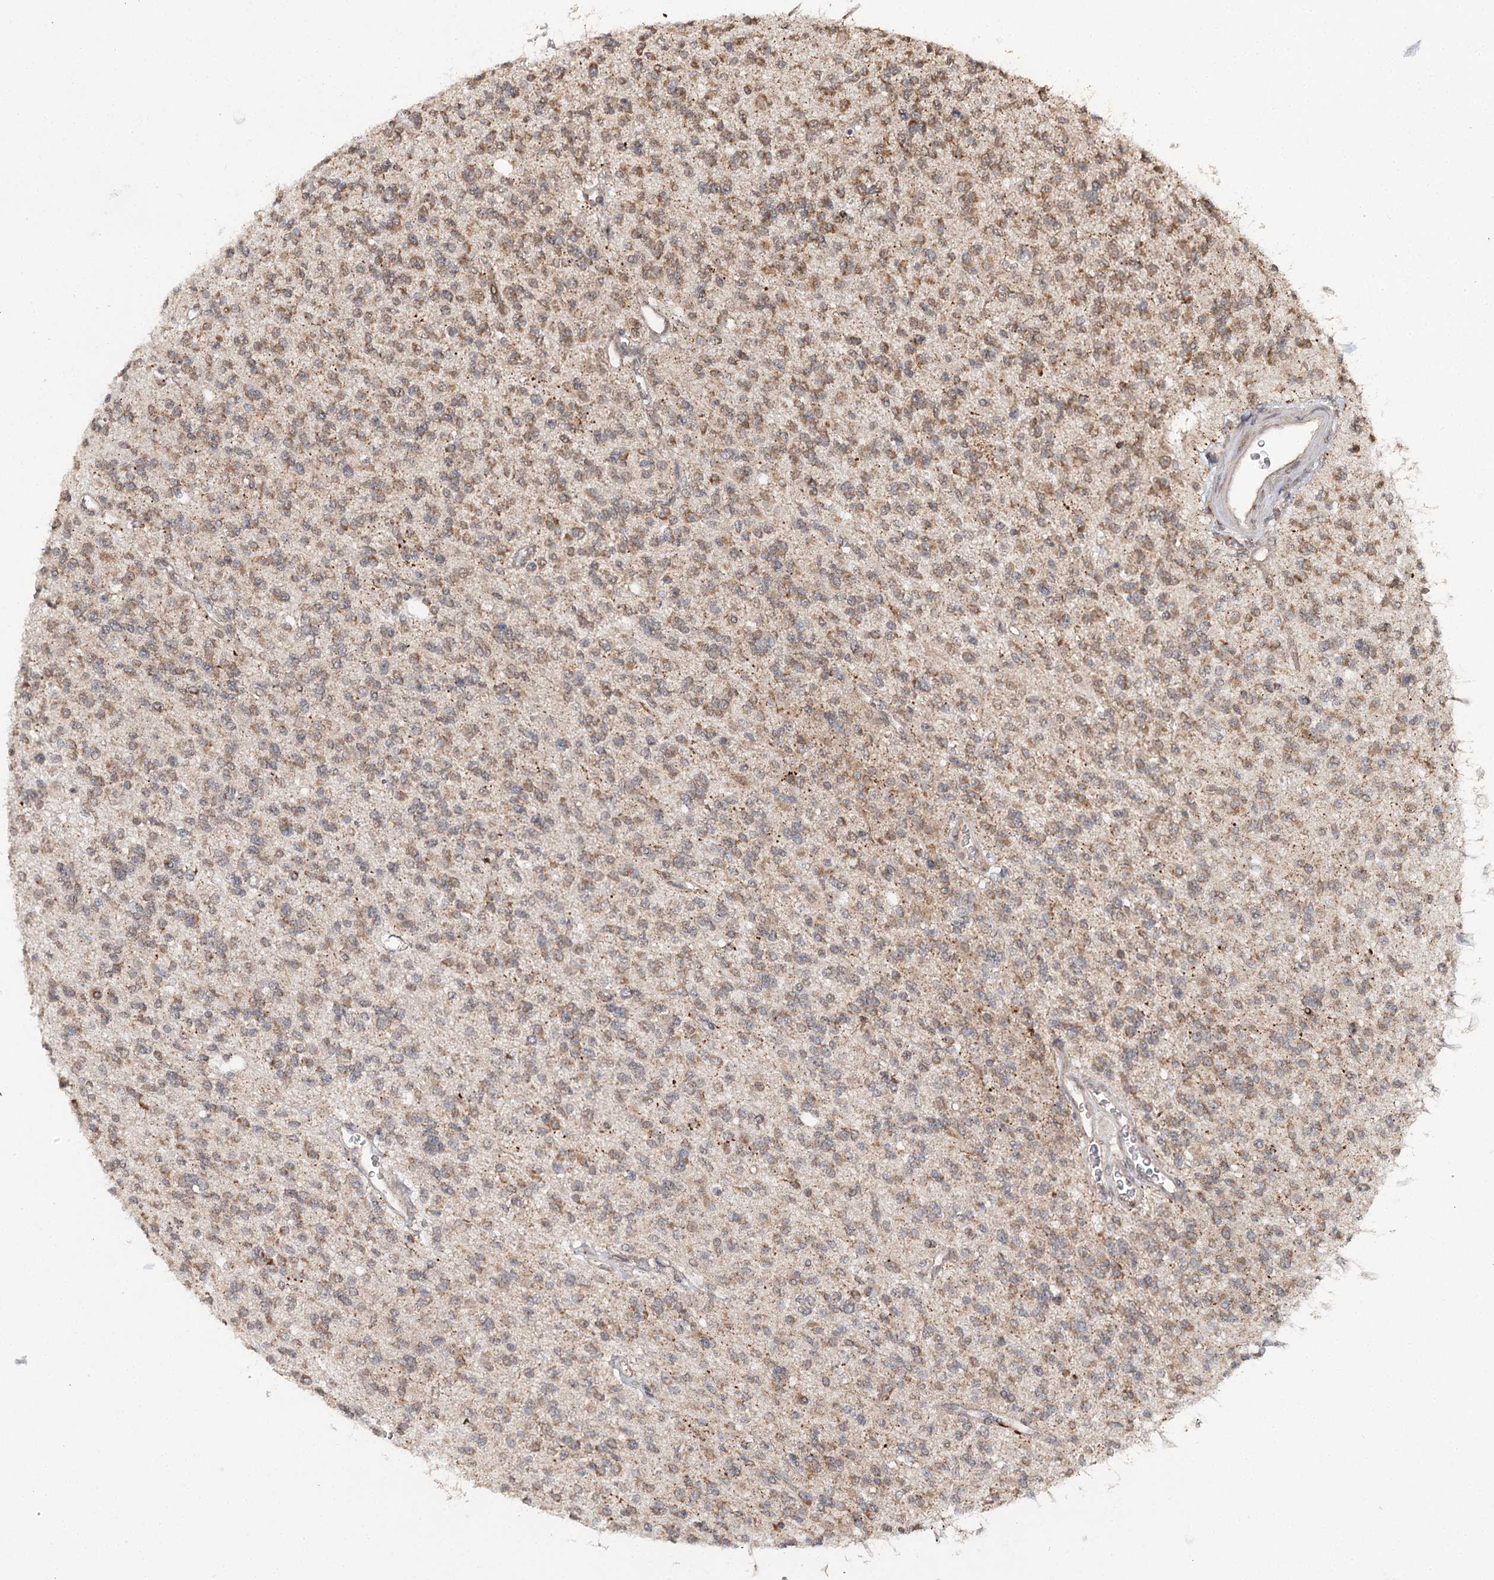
{"staining": {"intensity": "weak", "quantity": ">75%", "location": "cytoplasmic/membranous"}, "tissue": "glioma", "cell_type": "Tumor cells", "image_type": "cancer", "snomed": [{"axis": "morphology", "description": "Glioma, malignant, High grade"}, {"axis": "topography", "description": "Brain"}], "caption": "Tumor cells reveal low levels of weak cytoplasmic/membranous positivity in approximately >75% of cells in glioma. The staining is performed using DAB brown chromogen to label protein expression. The nuclei are counter-stained blue using hematoxylin.", "gene": "ZNRF3", "patient": {"sex": "male", "age": 34}}